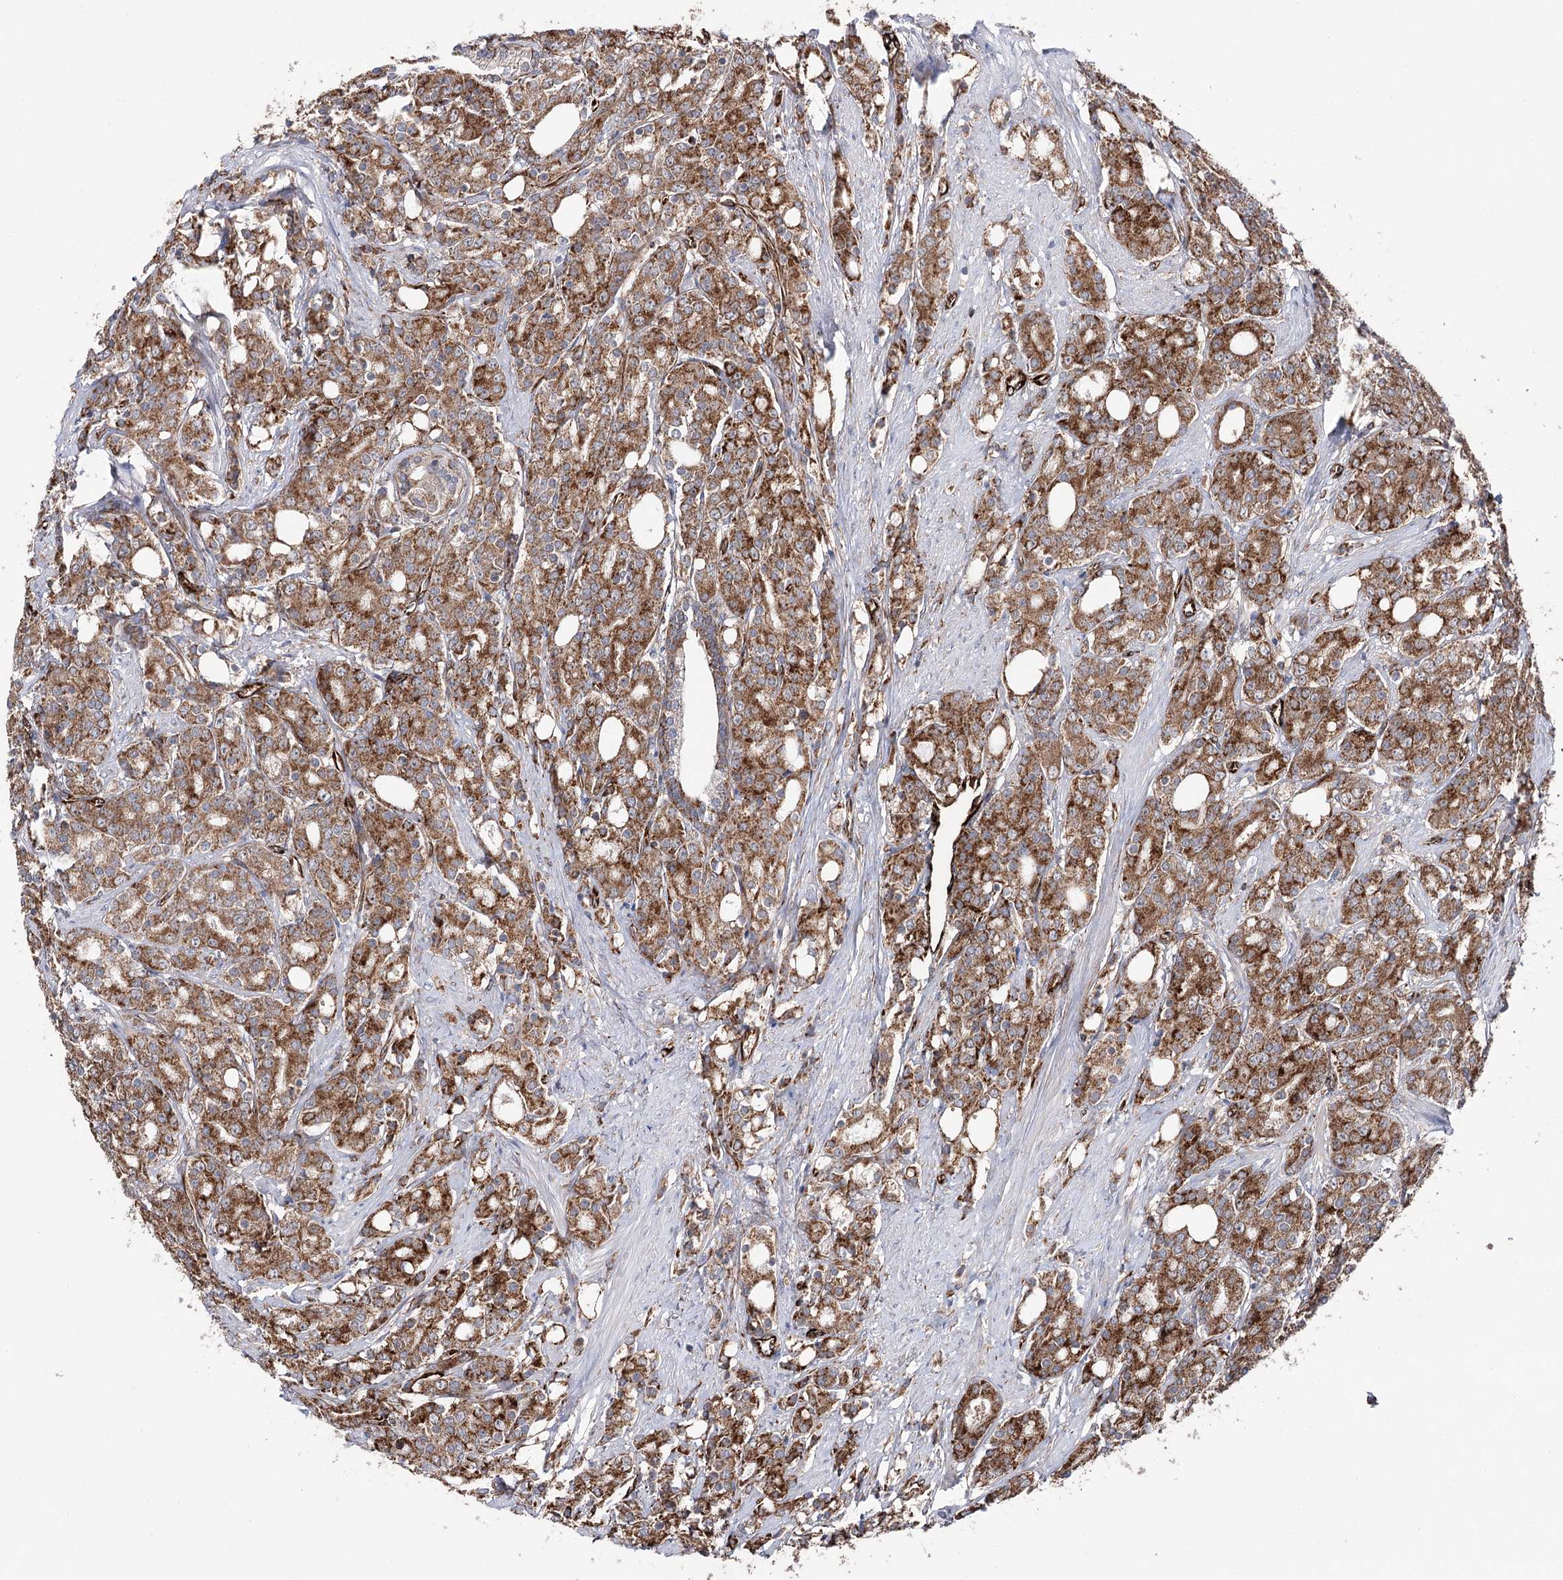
{"staining": {"intensity": "strong", "quantity": ">75%", "location": "cytoplasmic/membranous"}, "tissue": "prostate cancer", "cell_type": "Tumor cells", "image_type": "cancer", "snomed": [{"axis": "morphology", "description": "Adenocarcinoma, High grade"}, {"axis": "topography", "description": "Prostate"}], "caption": "Prostate adenocarcinoma (high-grade) stained with IHC reveals strong cytoplasmic/membranous positivity in approximately >75% of tumor cells.", "gene": "MIB1", "patient": {"sex": "male", "age": 62}}